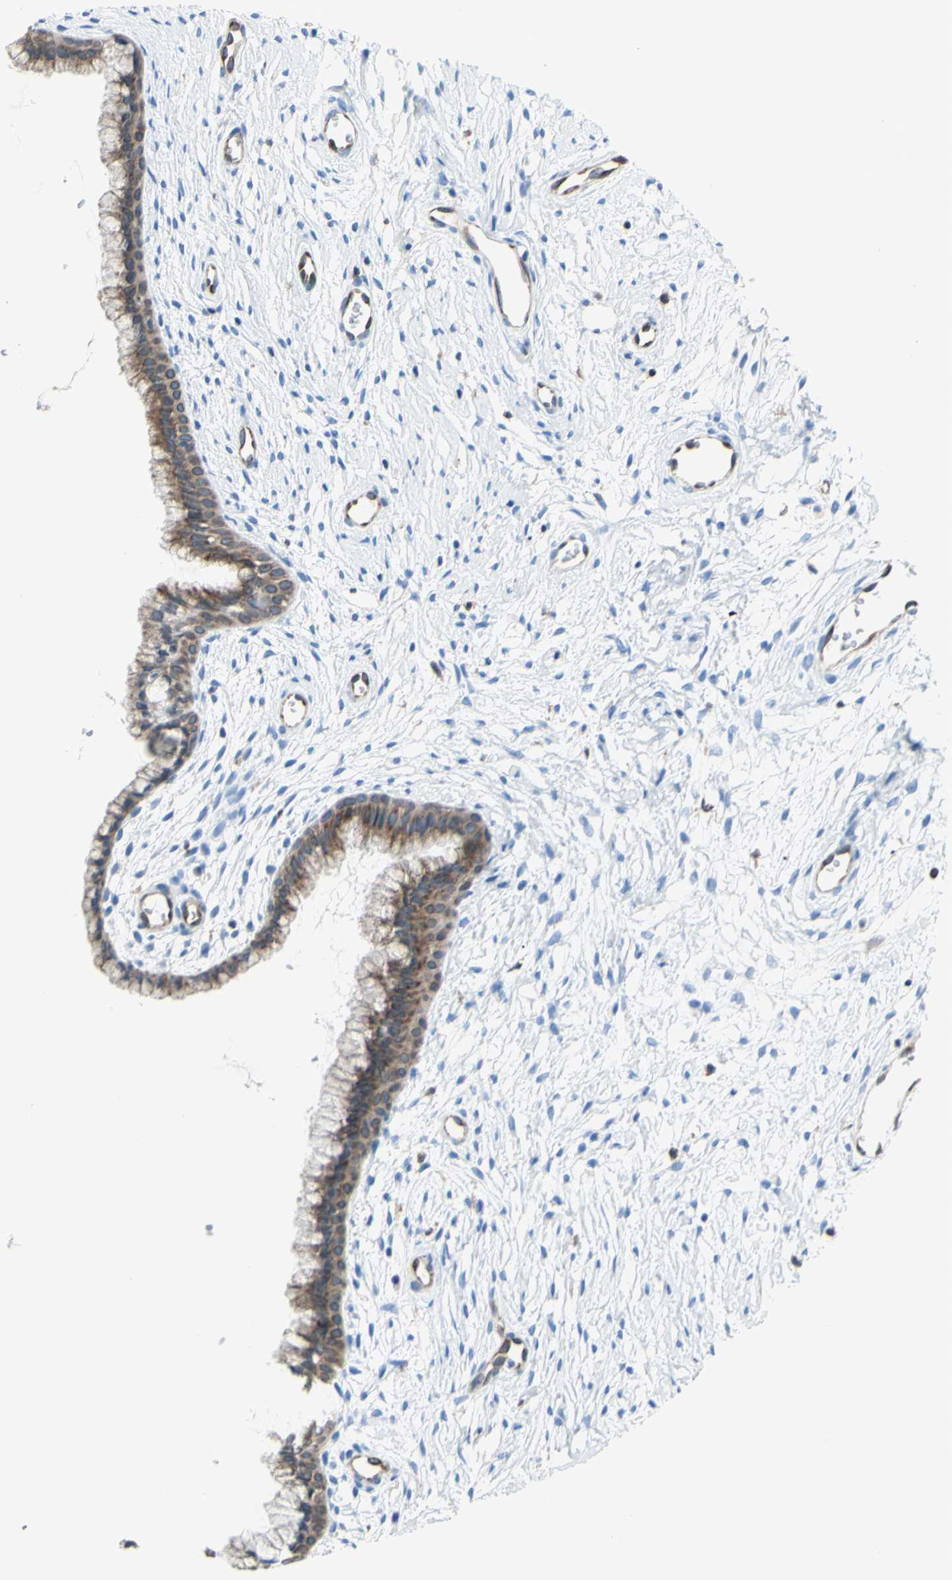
{"staining": {"intensity": "weak", "quantity": ">75%", "location": "cytoplasmic/membranous"}, "tissue": "cervix", "cell_type": "Glandular cells", "image_type": "normal", "snomed": [{"axis": "morphology", "description": "Normal tissue, NOS"}, {"axis": "topography", "description": "Cervix"}], "caption": "Glandular cells reveal low levels of weak cytoplasmic/membranous staining in about >75% of cells in benign cervix.", "gene": "MGST2", "patient": {"sex": "female", "age": 39}}